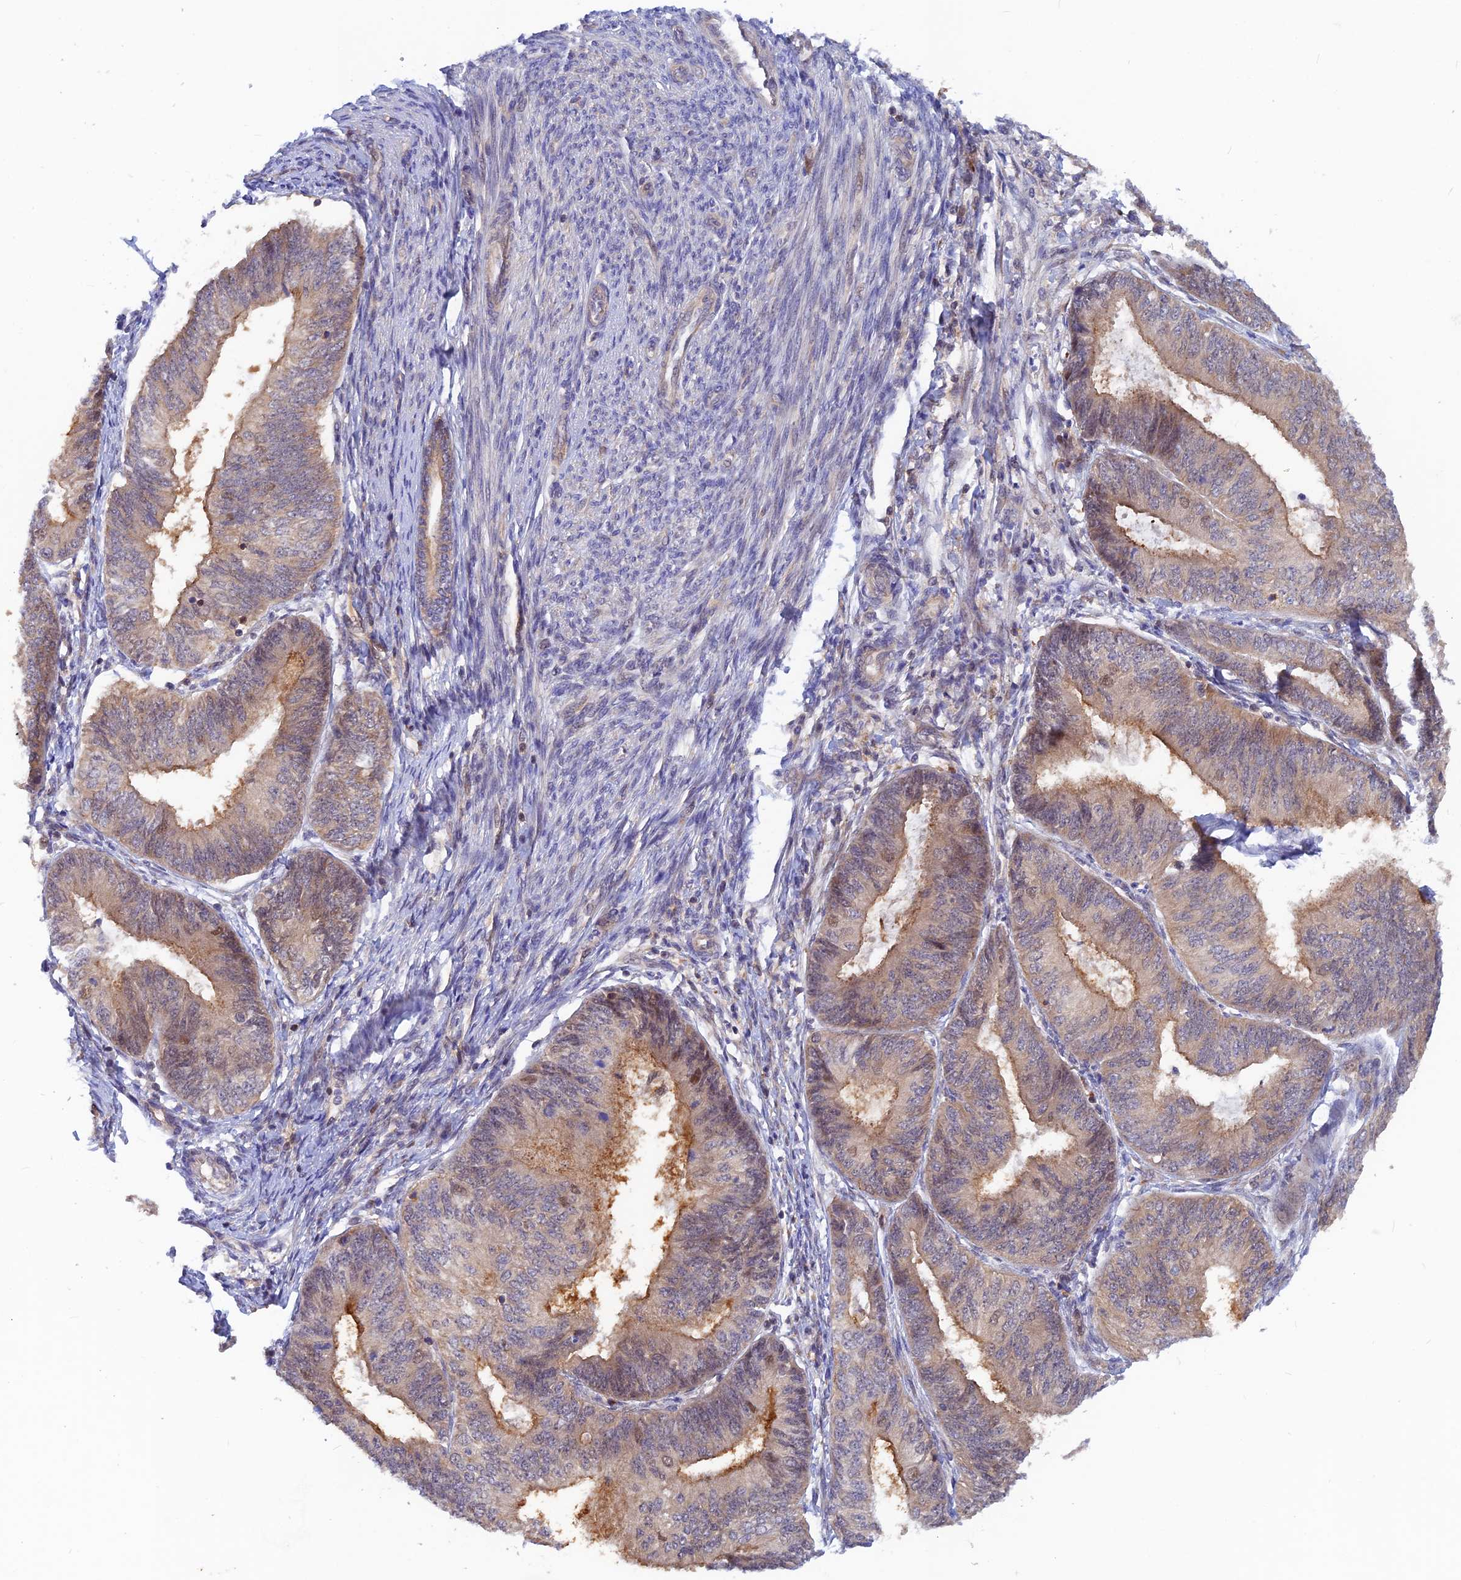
{"staining": {"intensity": "moderate", "quantity": "<25%", "location": "cytoplasmic/membranous,nuclear"}, "tissue": "endometrial cancer", "cell_type": "Tumor cells", "image_type": "cancer", "snomed": [{"axis": "morphology", "description": "Adenocarcinoma, NOS"}, {"axis": "topography", "description": "Endometrium"}], "caption": "A low amount of moderate cytoplasmic/membranous and nuclear expression is appreciated in approximately <25% of tumor cells in adenocarcinoma (endometrial) tissue. The staining was performed using DAB to visualize the protein expression in brown, while the nuclei were stained in blue with hematoxylin (Magnification: 20x).", "gene": "DNAJC16", "patient": {"sex": "female", "age": 58}}